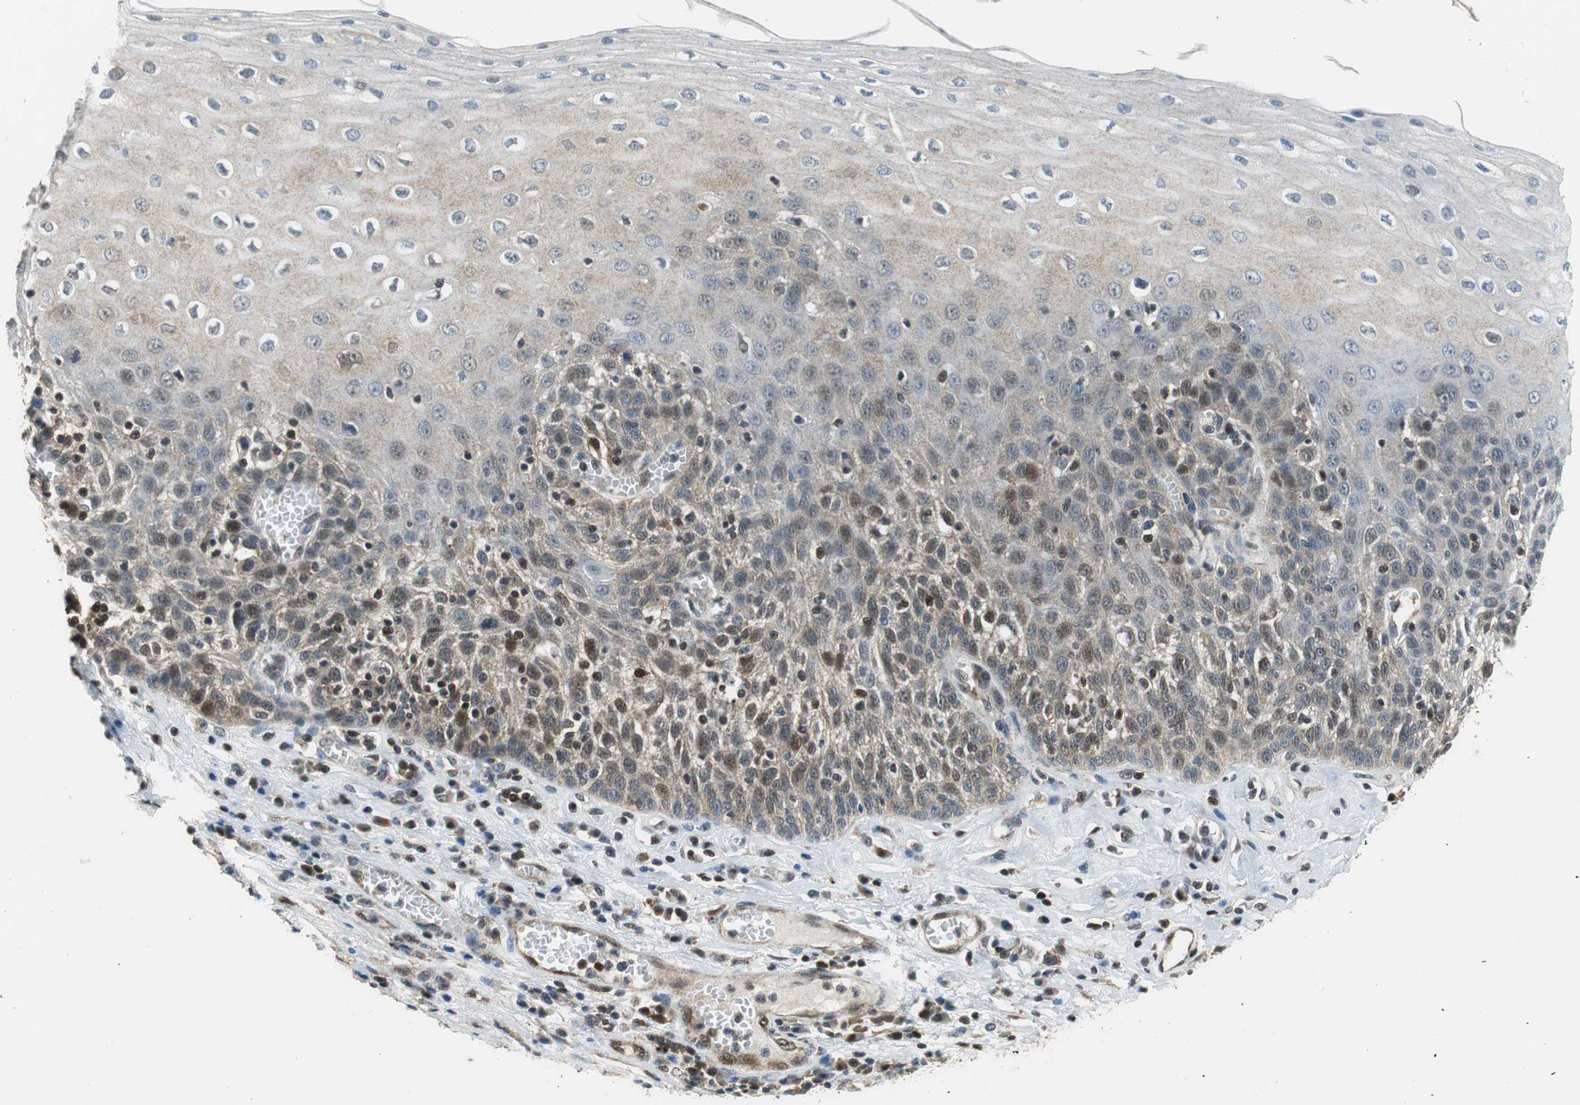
{"staining": {"intensity": "weak", "quantity": "25%-75%", "location": "cytoplasmic/membranous"}, "tissue": "esophagus", "cell_type": "Squamous epithelial cells", "image_type": "normal", "snomed": [{"axis": "morphology", "description": "Normal tissue, NOS"}, {"axis": "morphology", "description": "Squamous cell carcinoma, NOS"}, {"axis": "topography", "description": "Esophagus"}], "caption": "Brown immunohistochemical staining in unremarkable esophagus shows weak cytoplasmic/membranous staining in about 25%-75% of squamous epithelial cells.", "gene": "GSDMD", "patient": {"sex": "male", "age": 65}}